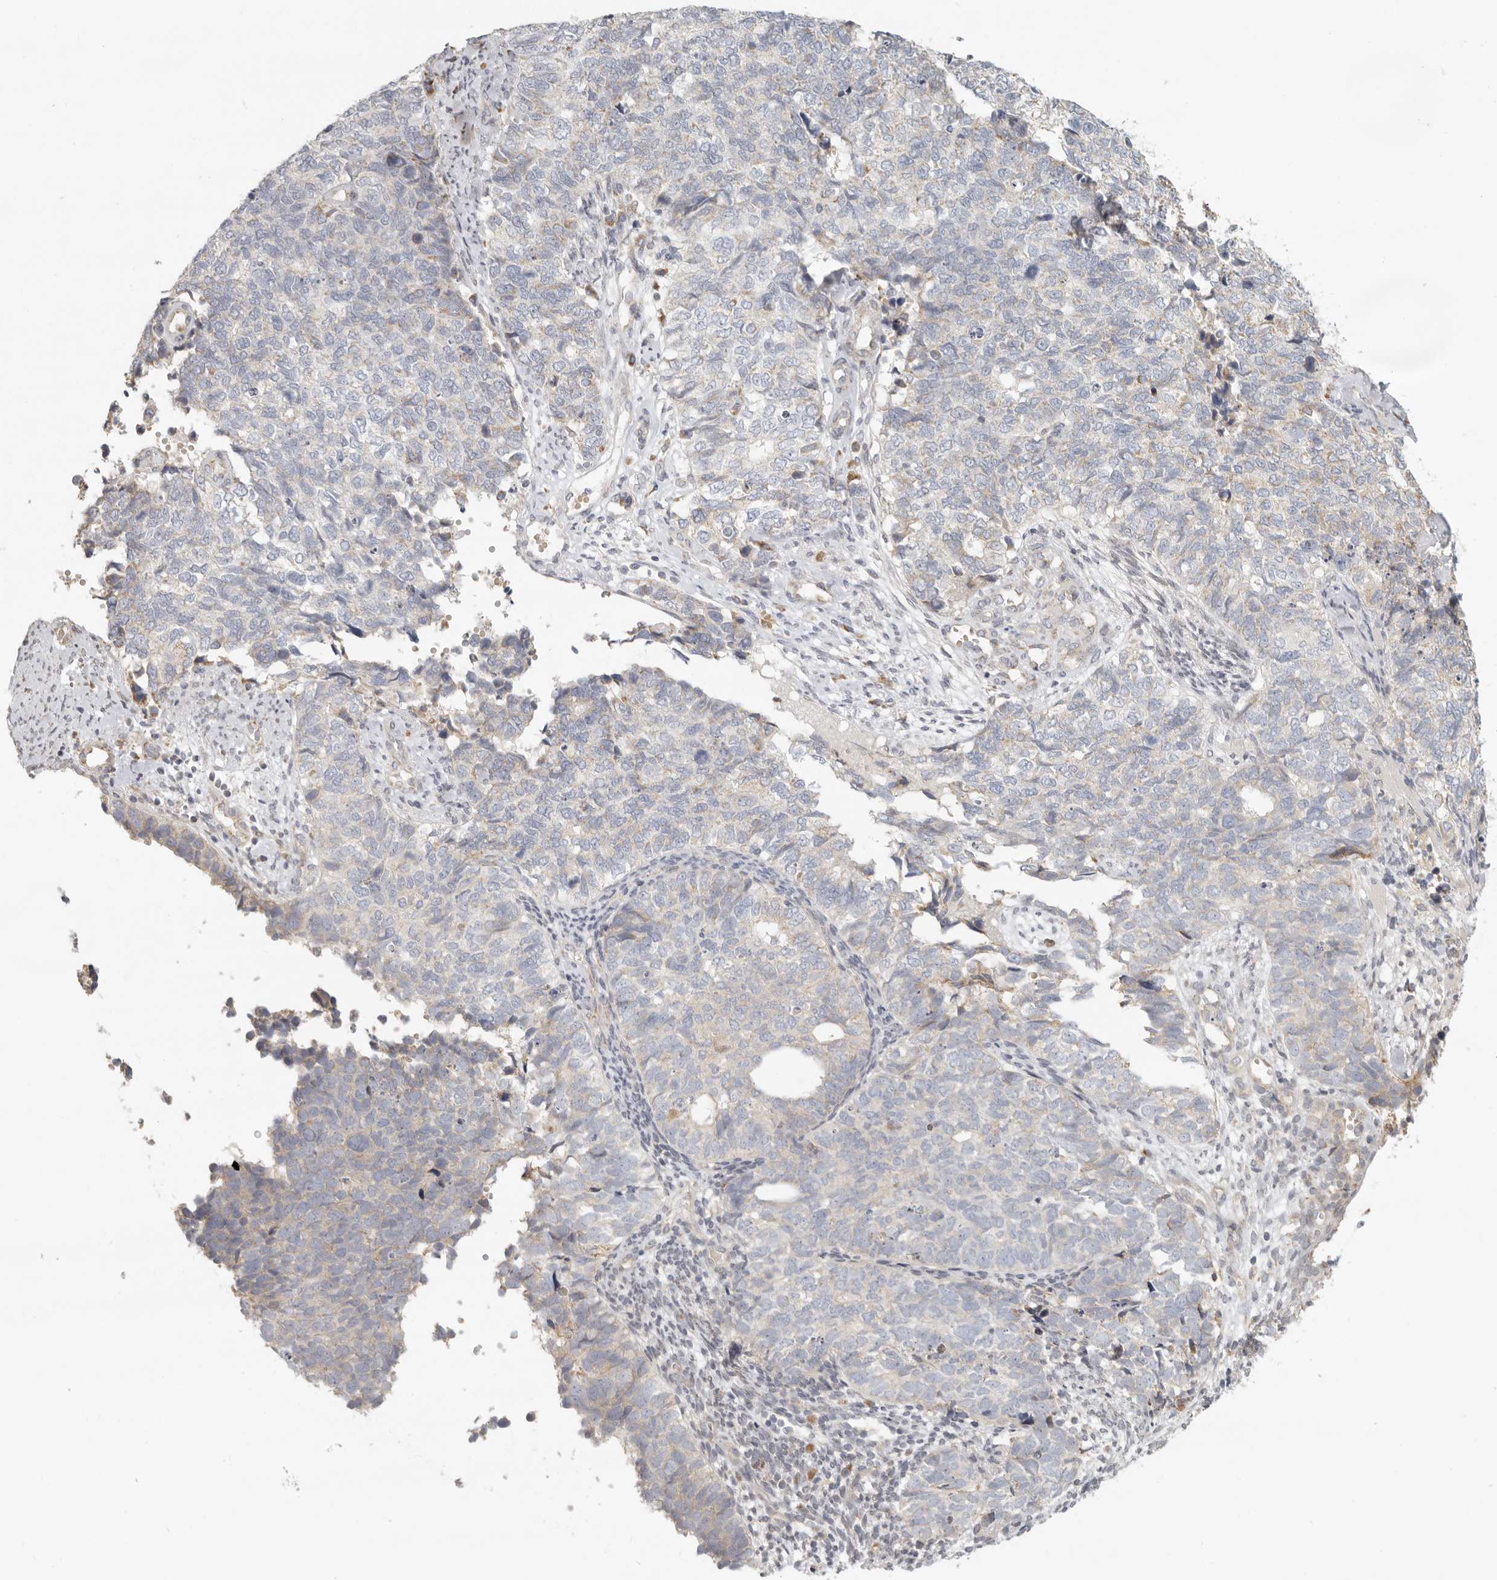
{"staining": {"intensity": "moderate", "quantity": "<25%", "location": "cytoplasmic/membranous"}, "tissue": "cervical cancer", "cell_type": "Tumor cells", "image_type": "cancer", "snomed": [{"axis": "morphology", "description": "Squamous cell carcinoma, NOS"}, {"axis": "topography", "description": "Cervix"}], "caption": "DAB immunohistochemical staining of cervical squamous cell carcinoma demonstrates moderate cytoplasmic/membranous protein expression in approximately <25% of tumor cells. (DAB = brown stain, brightfield microscopy at high magnification).", "gene": "KDF1", "patient": {"sex": "female", "age": 63}}